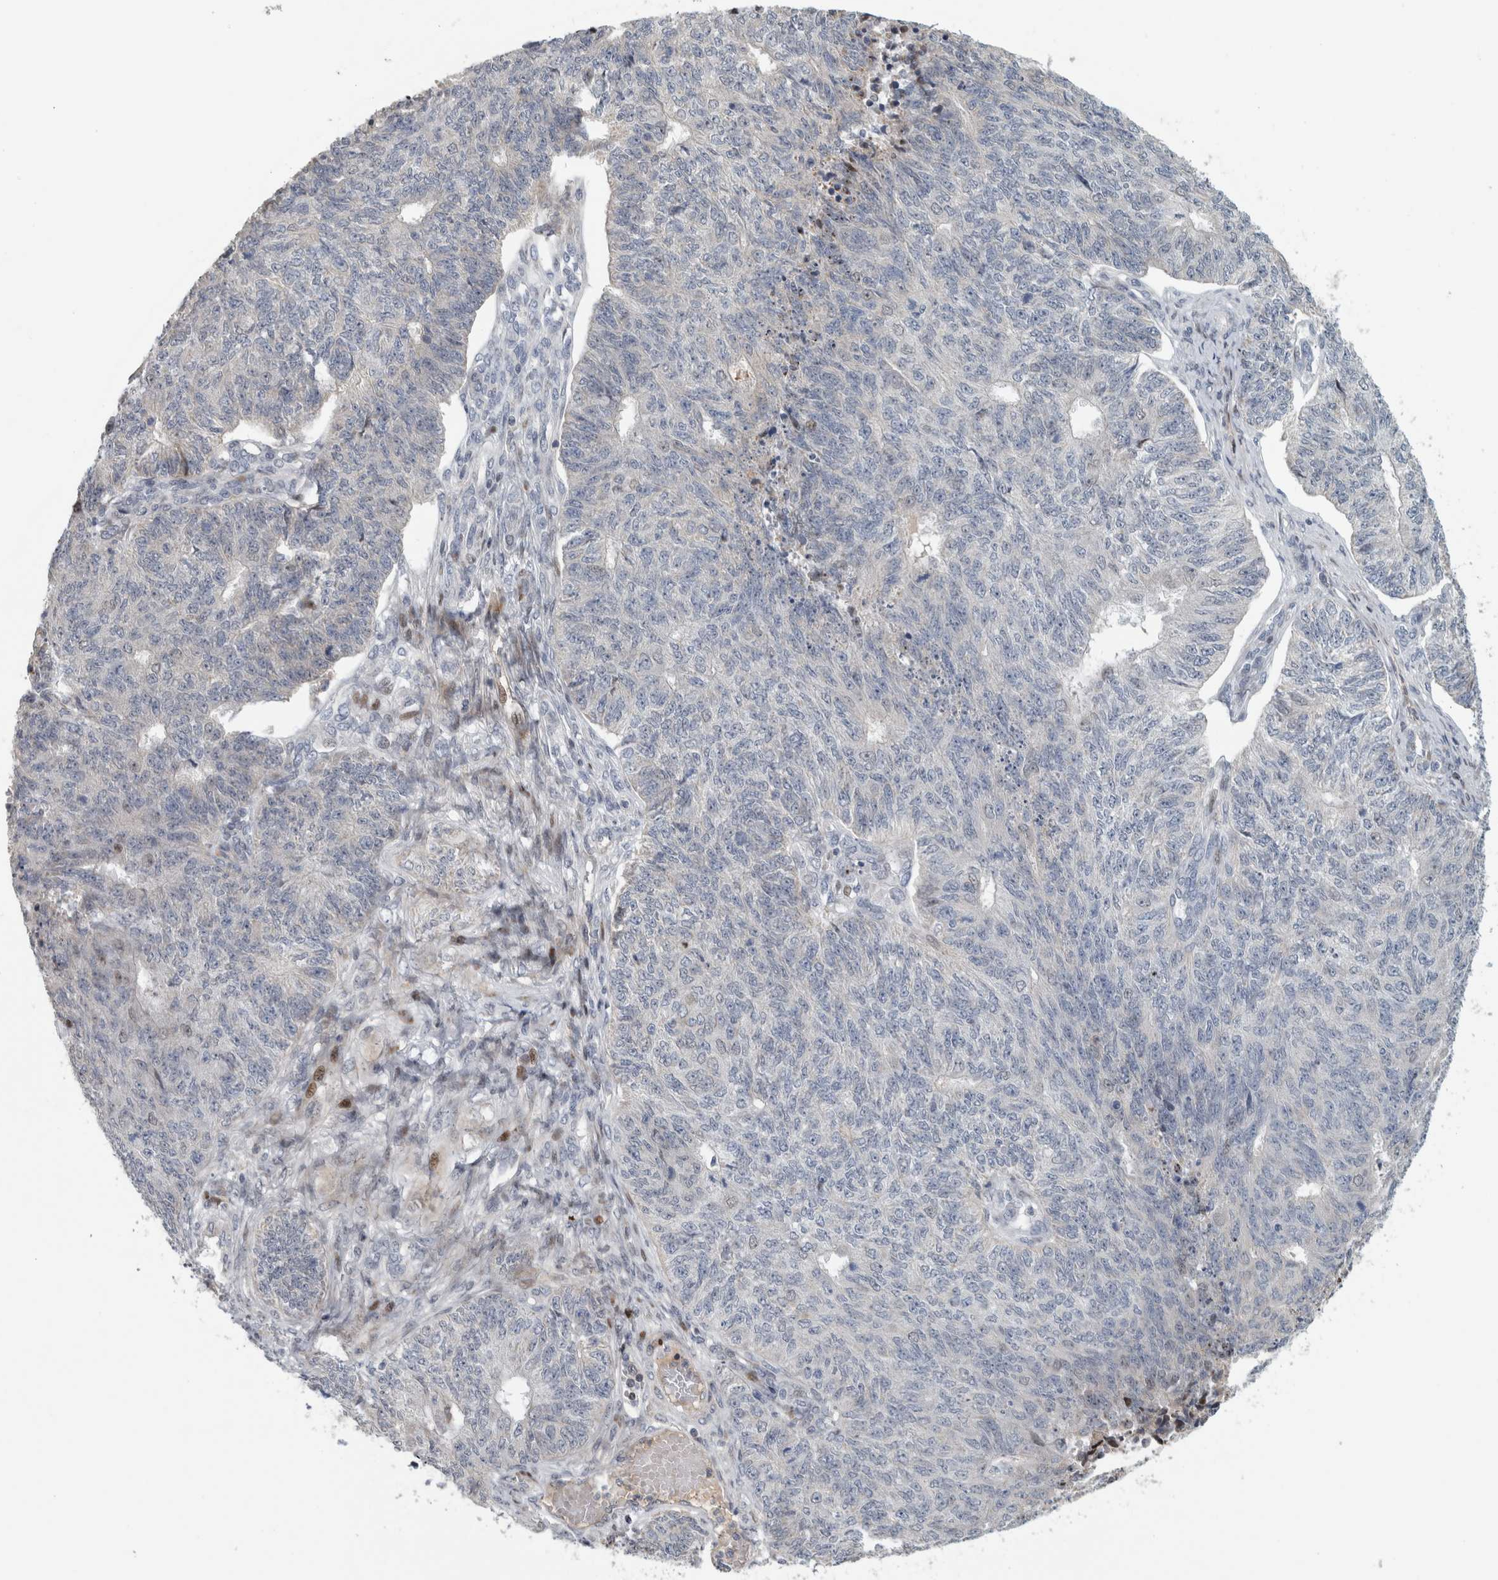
{"staining": {"intensity": "negative", "quantity": "none", "location": "none"}, "tissue": "endometrial cancer", "cell_type": "Tumor cells", "image_type": "cancer", "snomed": [{"axis": "morphology", "description": "Adenocarcinoma, NOS"}, {"axis": "topography", "description": "Endometrium"}], "caption": "Tumor cells are negative for brown protein staining in adenocarcinoma (endometrial).", "gene": "RBM48", "patient": {"sex": "female", "age": 32}}